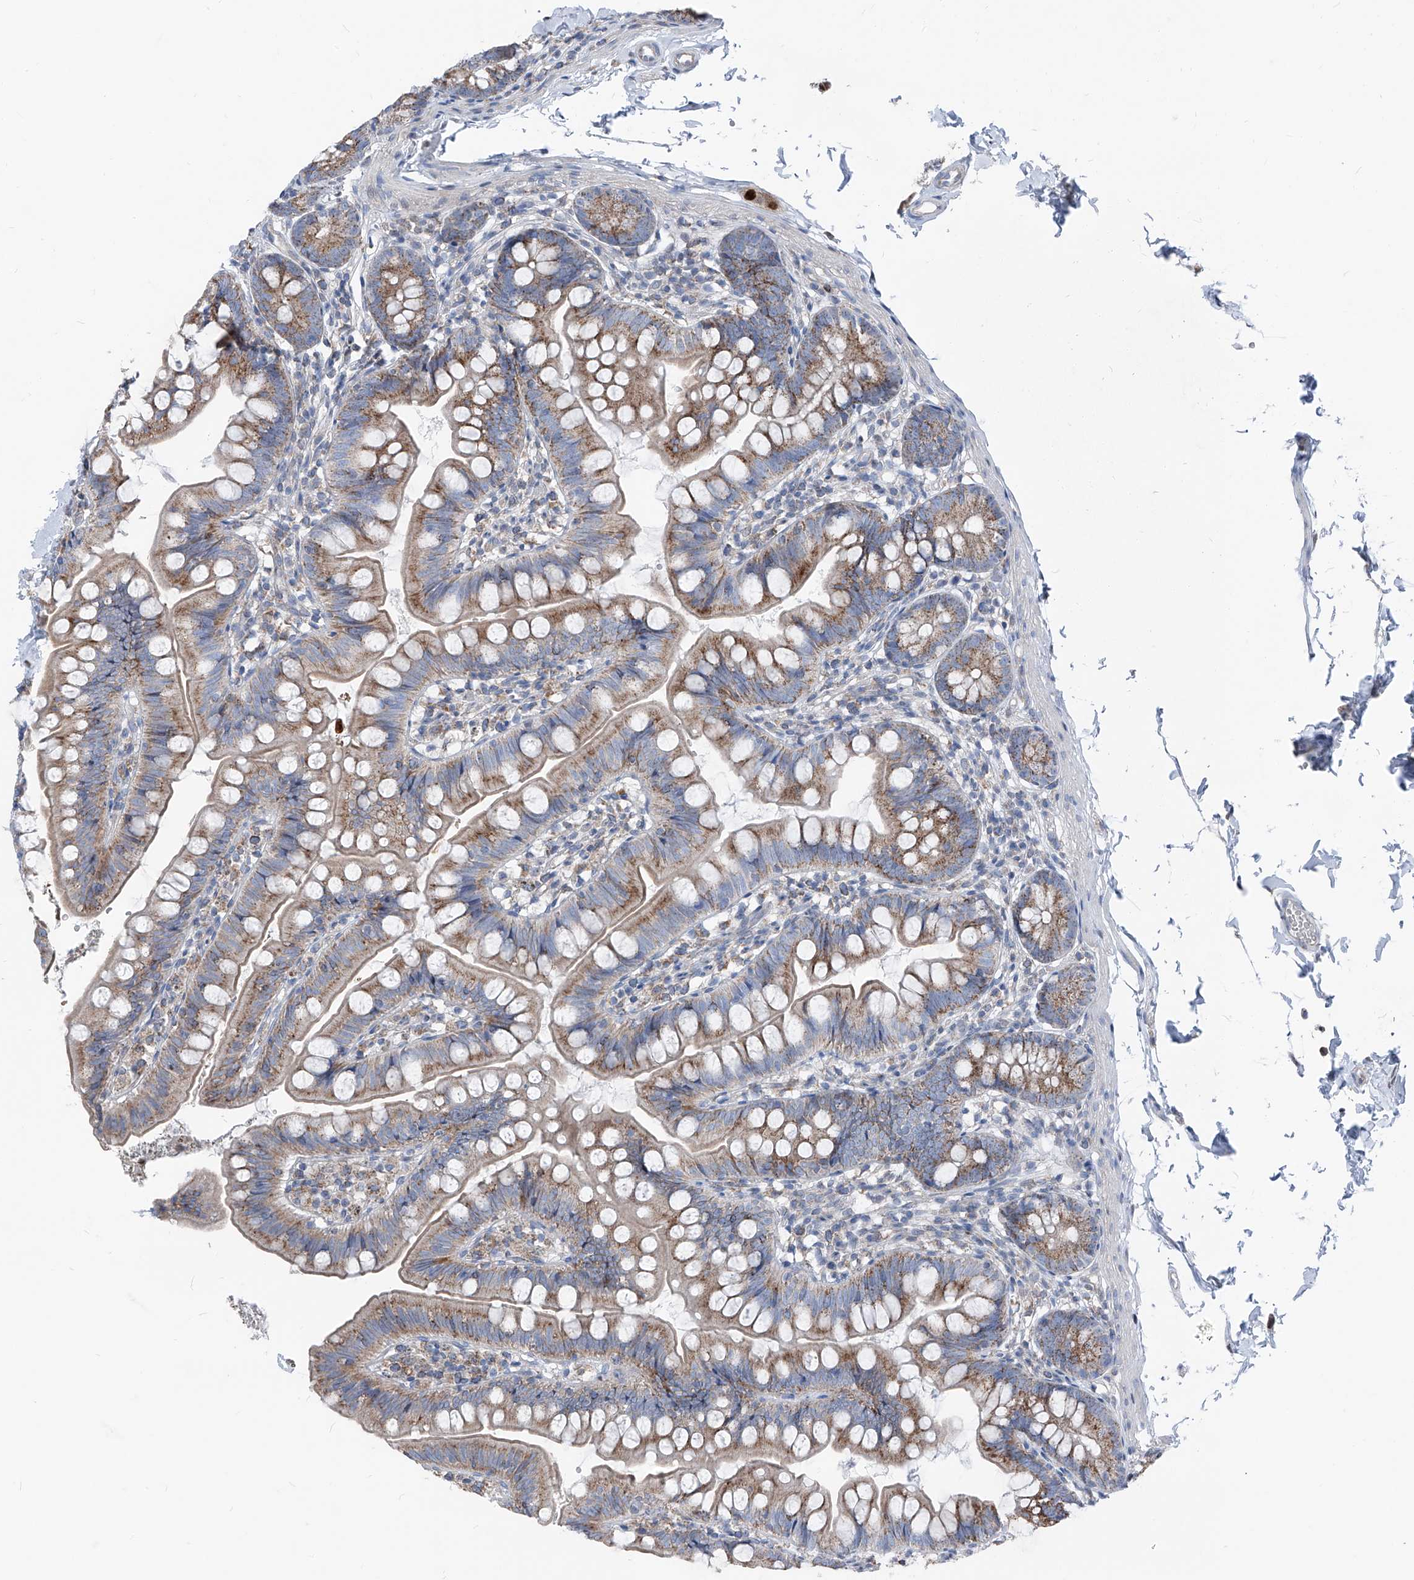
{"staining": {"intensity": "moderate", "quantity": ">75%", "location": "cytoplasmic/membranous"}, "tissue": "small intestine", "cell_type": "Glandular cells", "image_type": "normal", "snomed": [{"axis": "morphology", "description": "Normal tissue, NOS"}, {"axis": "topography", "description": "Small intestine"}], "caption": "Immunohistochemistry histopathology image of normal human small intestine stained for a protein (brown), which displays medium levels of moderate cytoplasmic/membranous positivity in approximately >75% of glandular cells.", "gene": "AGPS", "patient": {"sex": "male", "age": 7}}